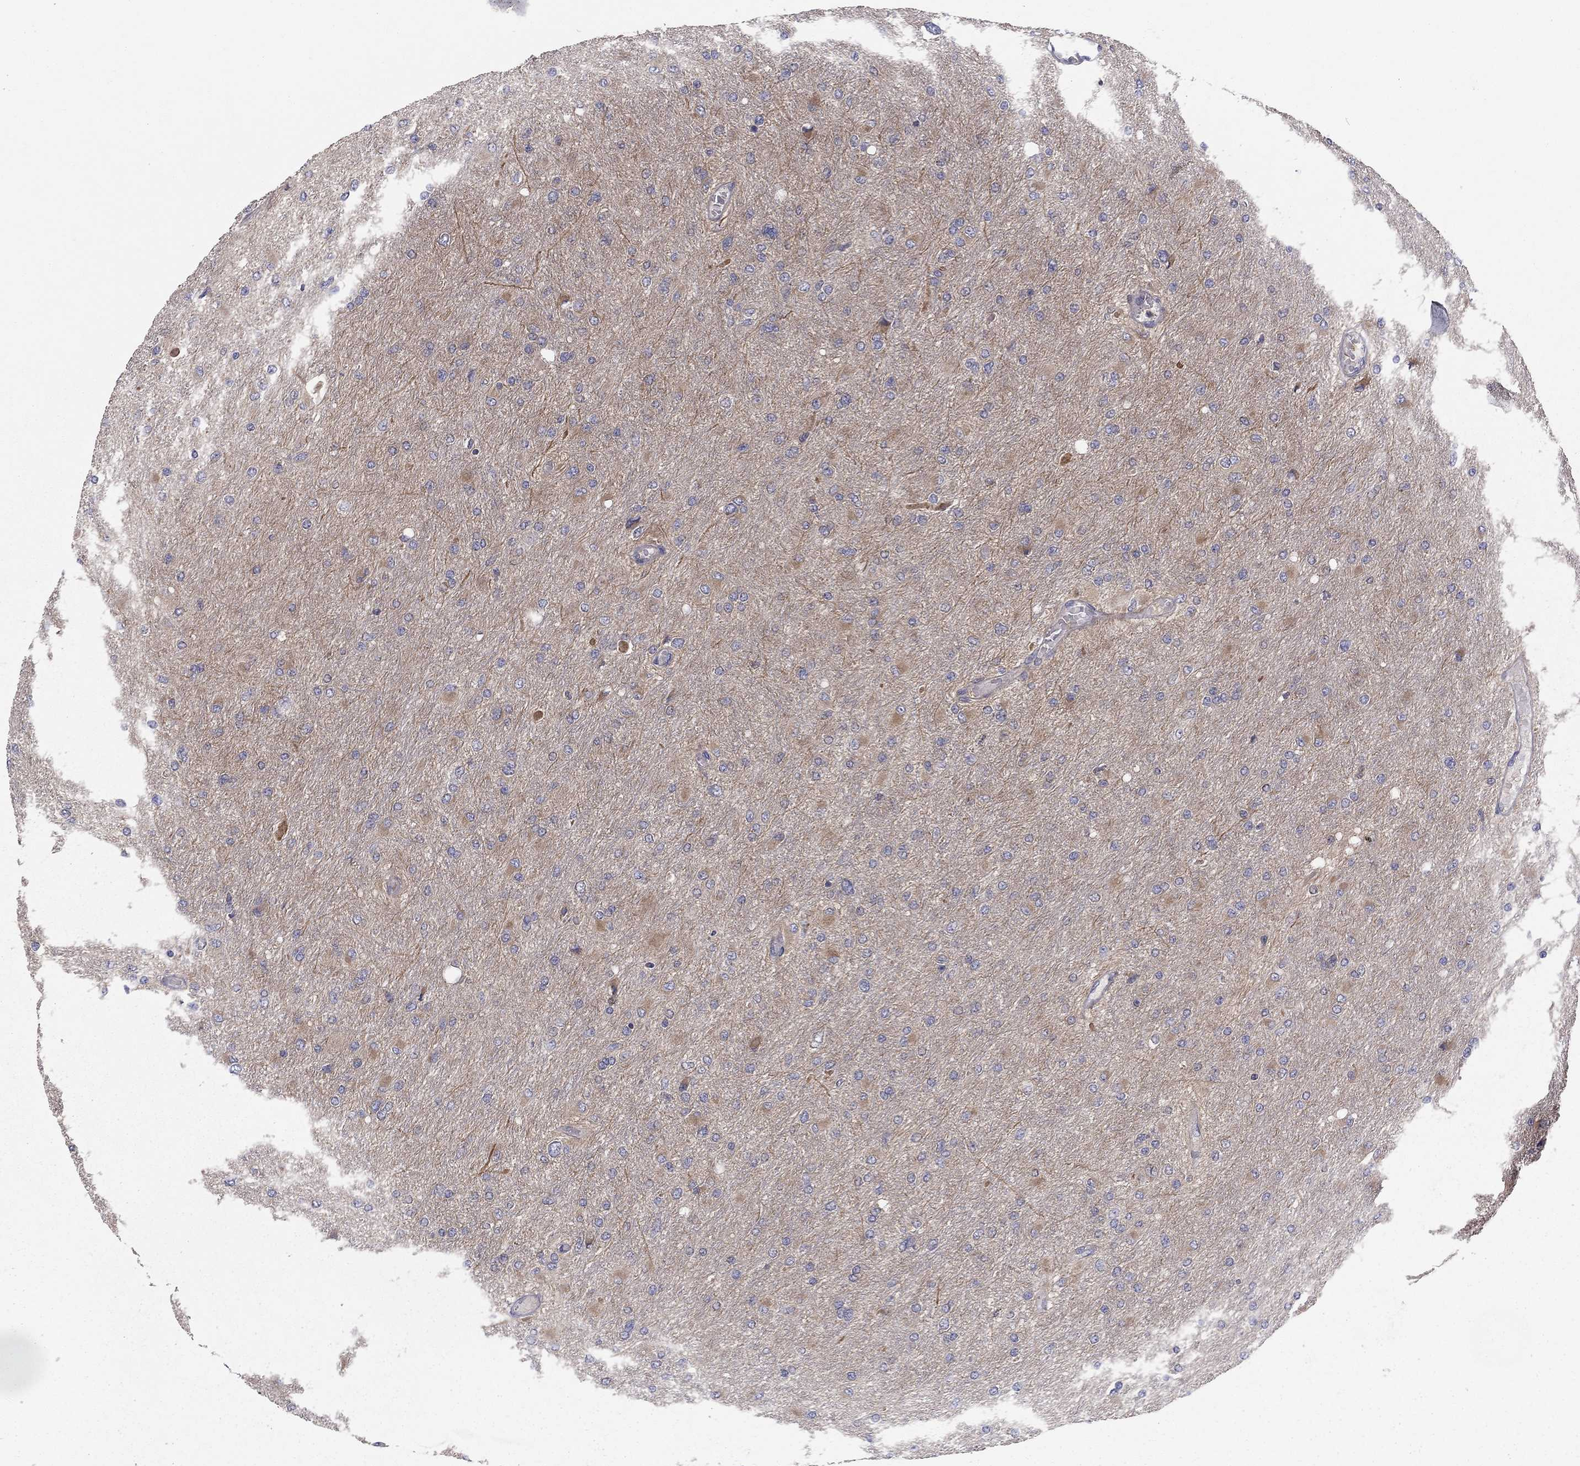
{"staining": {"intensity": "moderate", "quantity": "25%-75%", "location": "cytoplasmic/membranous"}, "tissue": "glioma", "cell_type": "Tumor cells", "image_type": "cancer", "snomed": [{"axis": "morphology", "description": "Glioma, malignant, High grade"}, {"axis": "topography", "description": "Cerebral cortex"}], "caption": "A high-resolution histopathology image shows immunohistochemistry (IHC) staining of malignant glioma (high-grade), which demonstrates moderate cytoplasmic/membranous staining in about 25%-75% of tumor cells.", "gene": "RNF123", "patient": {"sex": "female", "age": 36}}